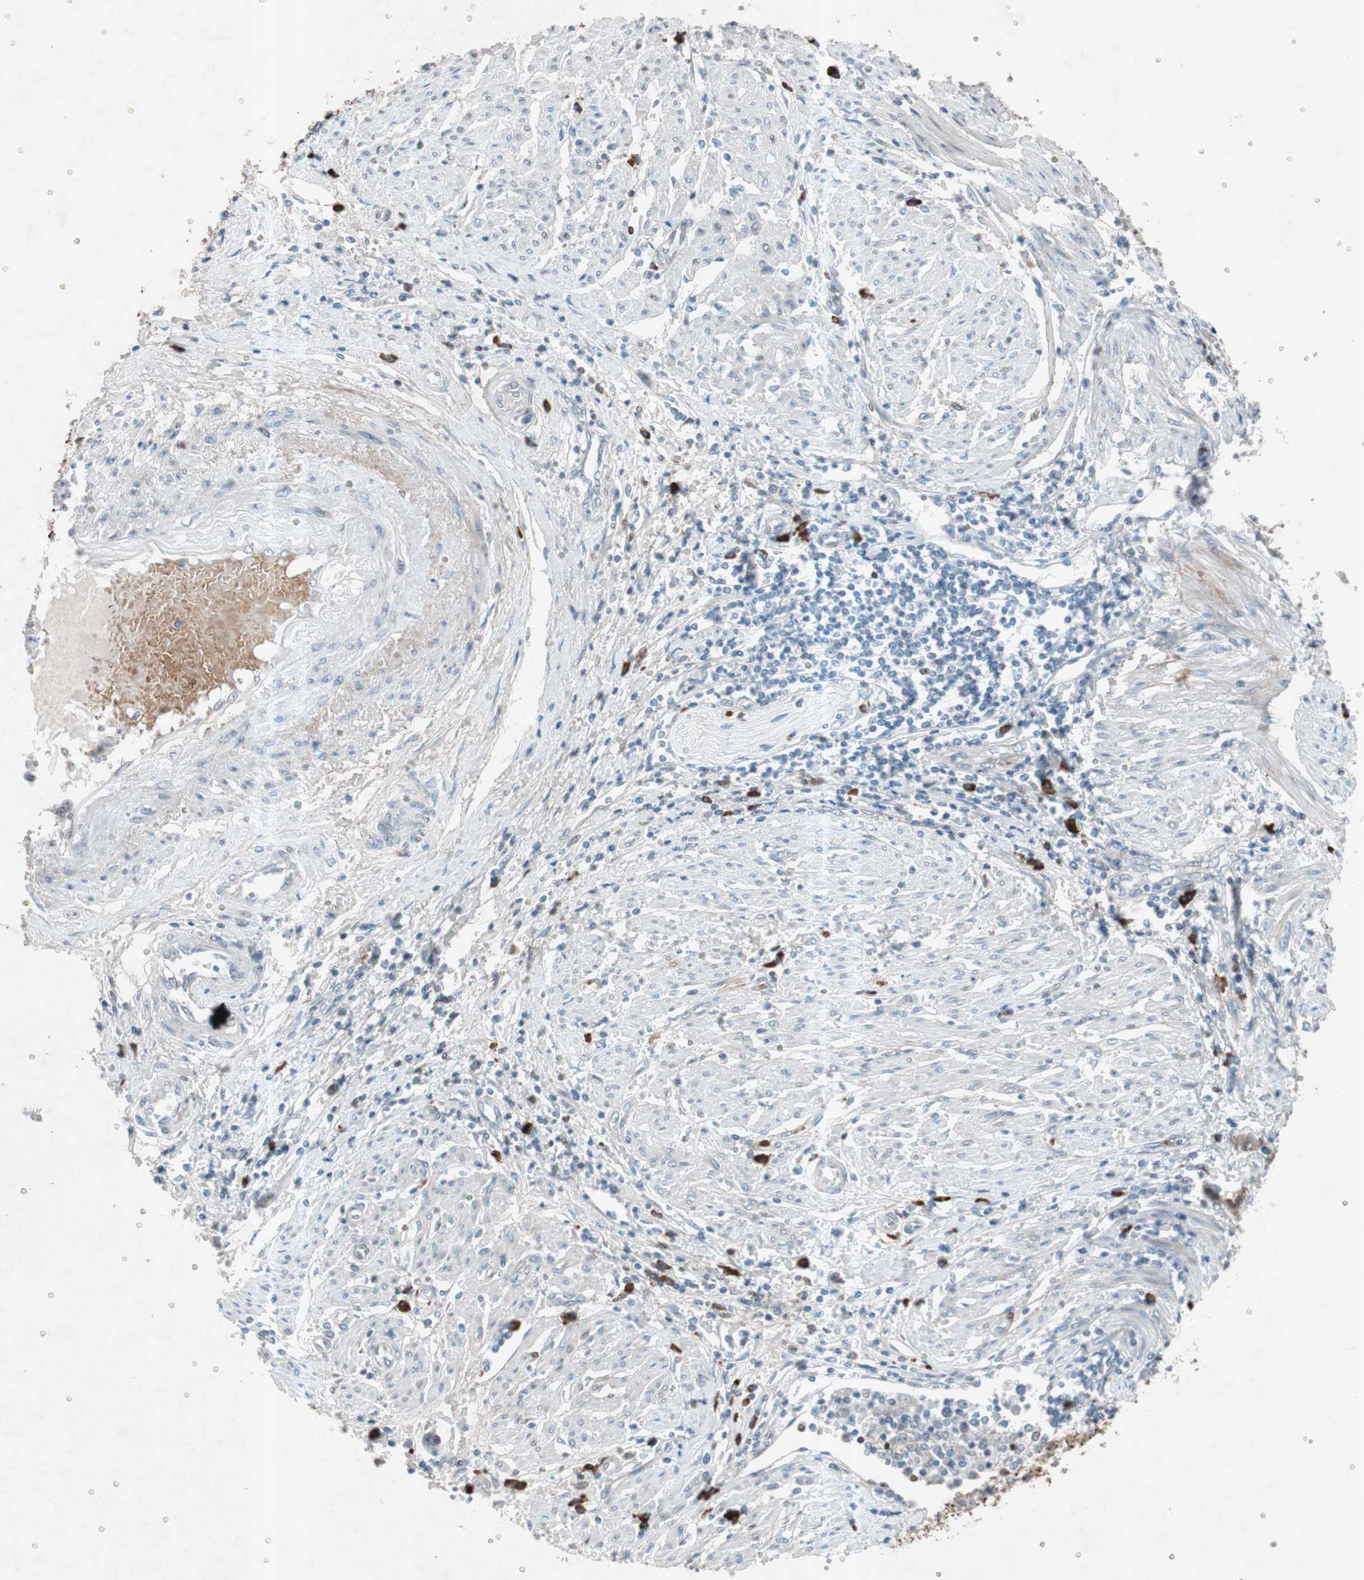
{"staining": {"intensity": "weak", "quantity": "25%-75%", "location": "cytoplasmic/membranous"}, "tissue": "endometrial cancer", "cell_type": "Tumor cells", "image_type": "cancer", "snomed": [{"axis": "morphology", "description": "Adenocarcinoma, NOS"}, {"axis": "topography", "description": "Uterus"}, {"axis": "topography", "description": "Endometrium"}], "caption": "An immunohistochemistry (IHC) photomicrograph of neoplastic tissue is shown. Protein staining in brown highlights weak cytoplasmic/membranous positivity in endometrial cancer (adenocarcinoma) within tumor cells.", "gene": "GRB7", "patient": {"sex": "female", "age": 70}}